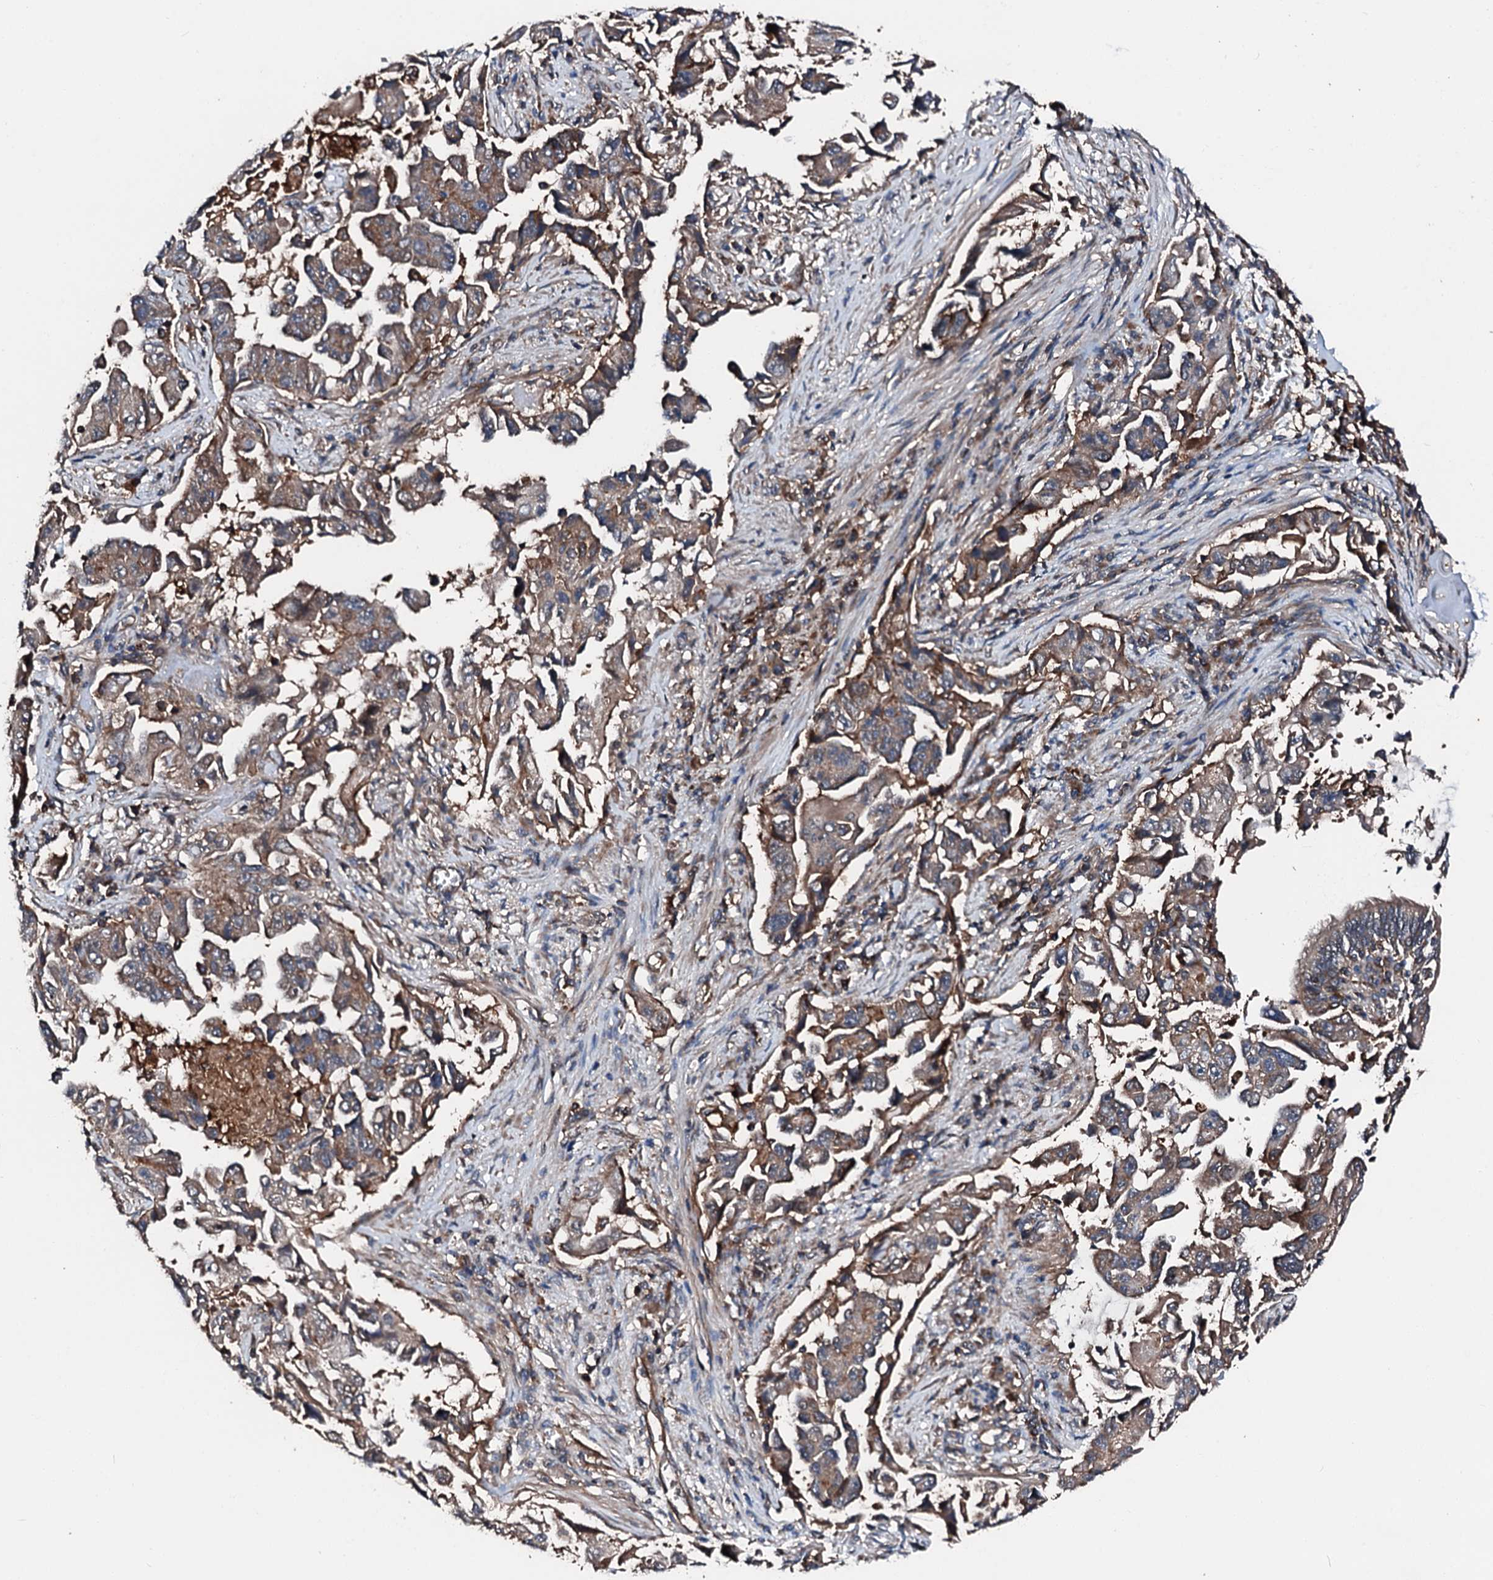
{"staining": {"intensity": "moderate", "quantity": ">75%", "location": "cytoplasmic/membranous"}, "tissue": "lung cancer", "cell_type": "Tumor cells", "image_type": "cancer", "snomed": [{"axis": "morphology", "description": "Adenocarcinoma, NOS"}, {"axis": "topography", "description": "Lung"}], "caption": "A brown stain shows moderate cytoplasmic/membranous expression of a protein in adenocarcinoma (lung) tumor cells.", "gene": "FGD4", "patient": {"sex": "female", "age": 51}}